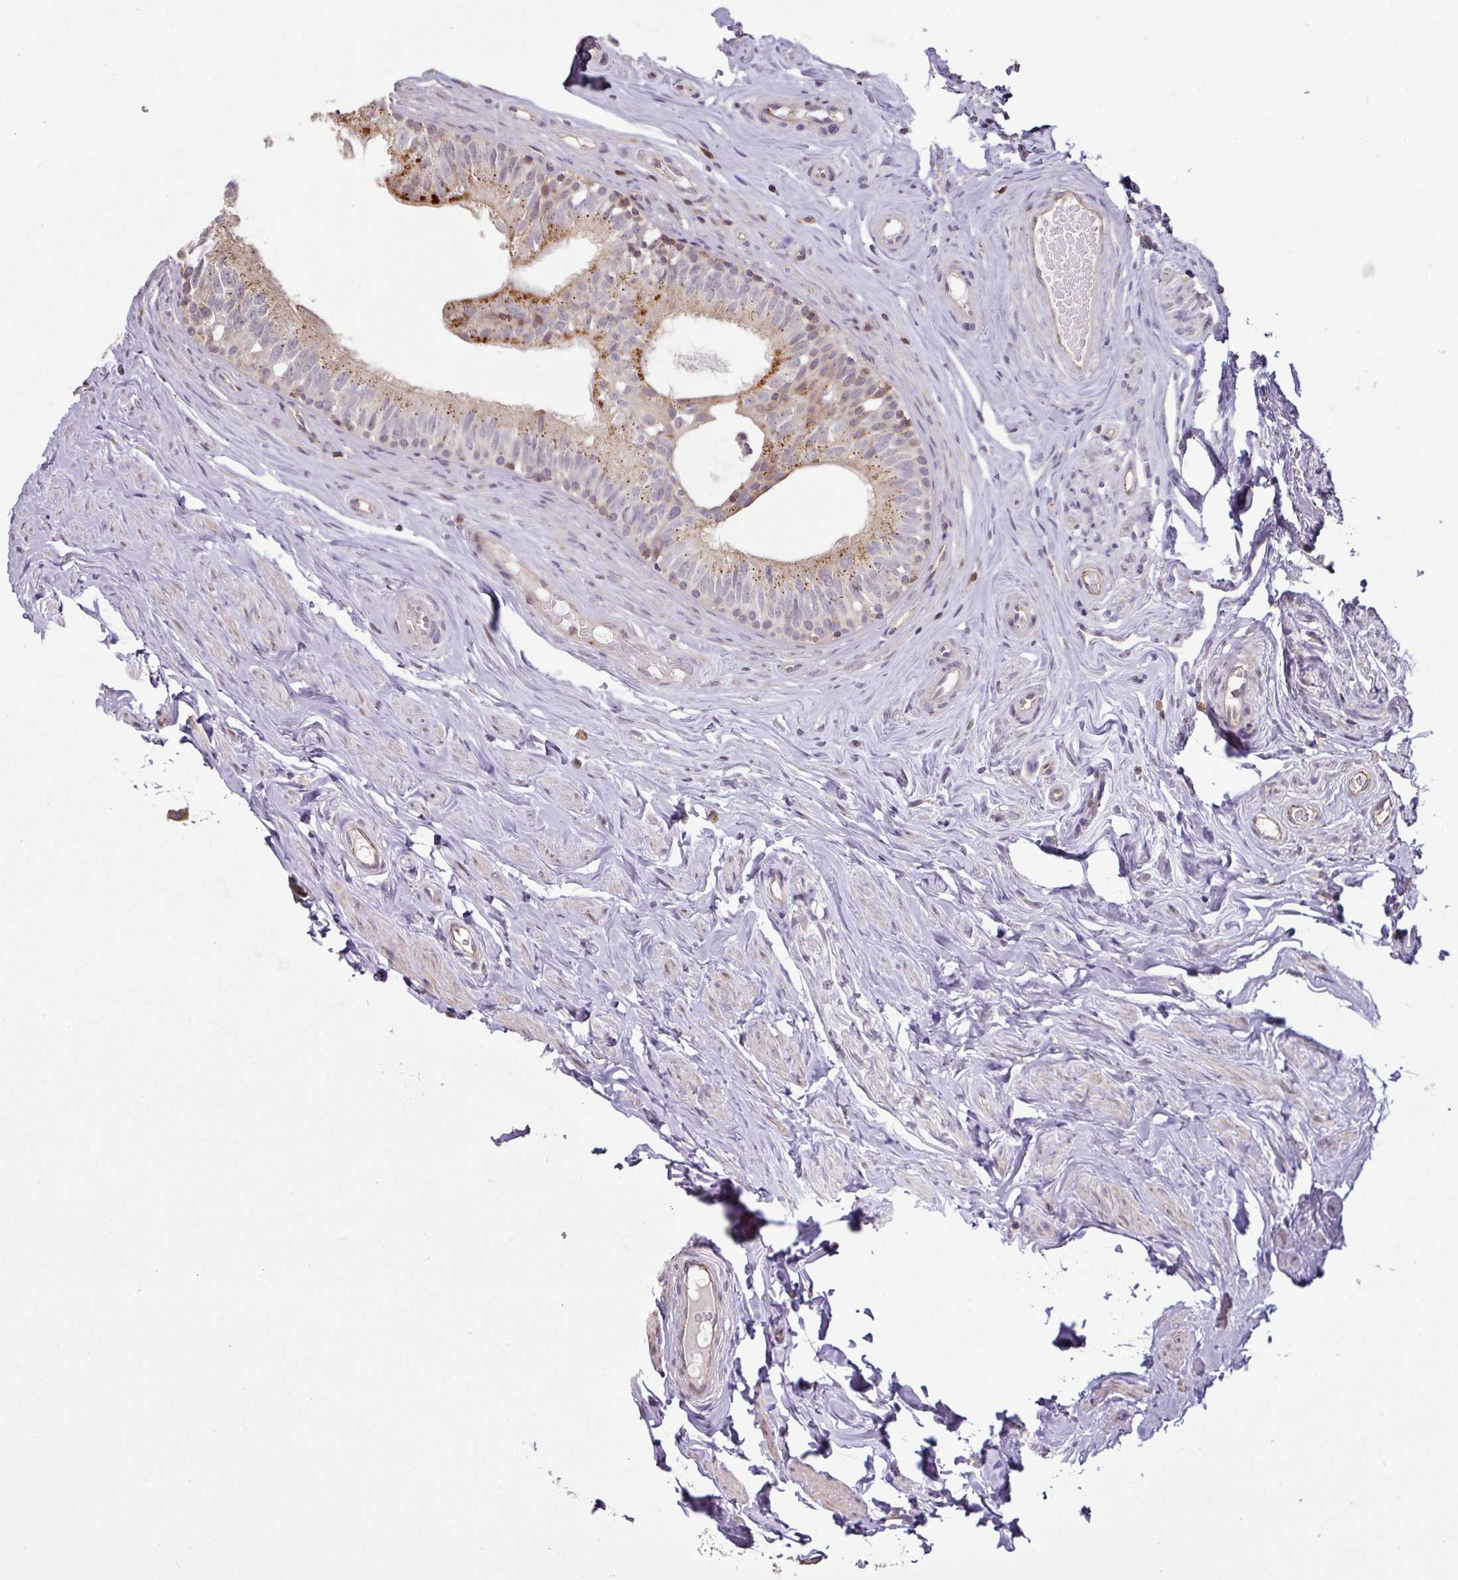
{"staining": {"intensity": "strong", "quantity": "25%-75%", "location": "cytoplasmic/membranous"}, "tissue": "epididymis", "cell_type": "Glandular cells", "image_type": "normal", "snomed": [{"axis": "morphology", "description": "Normal tissue, NOS"}, {"axis": "morphology", "description": "Seminoma, NOS"}, {"axis": "topography", "description": "Testis"}, {"axis": "topography", "description": "Epididymis"}], "caption": "This histopathology image reveals immunohistochemistry staining of normal human epididymis, with high strong cytoplasmic/membranous staining in approximately 25%-75% of glandular cells.", "gene": "CXCR5", "patient": {"sex": "male", "age": 45}}